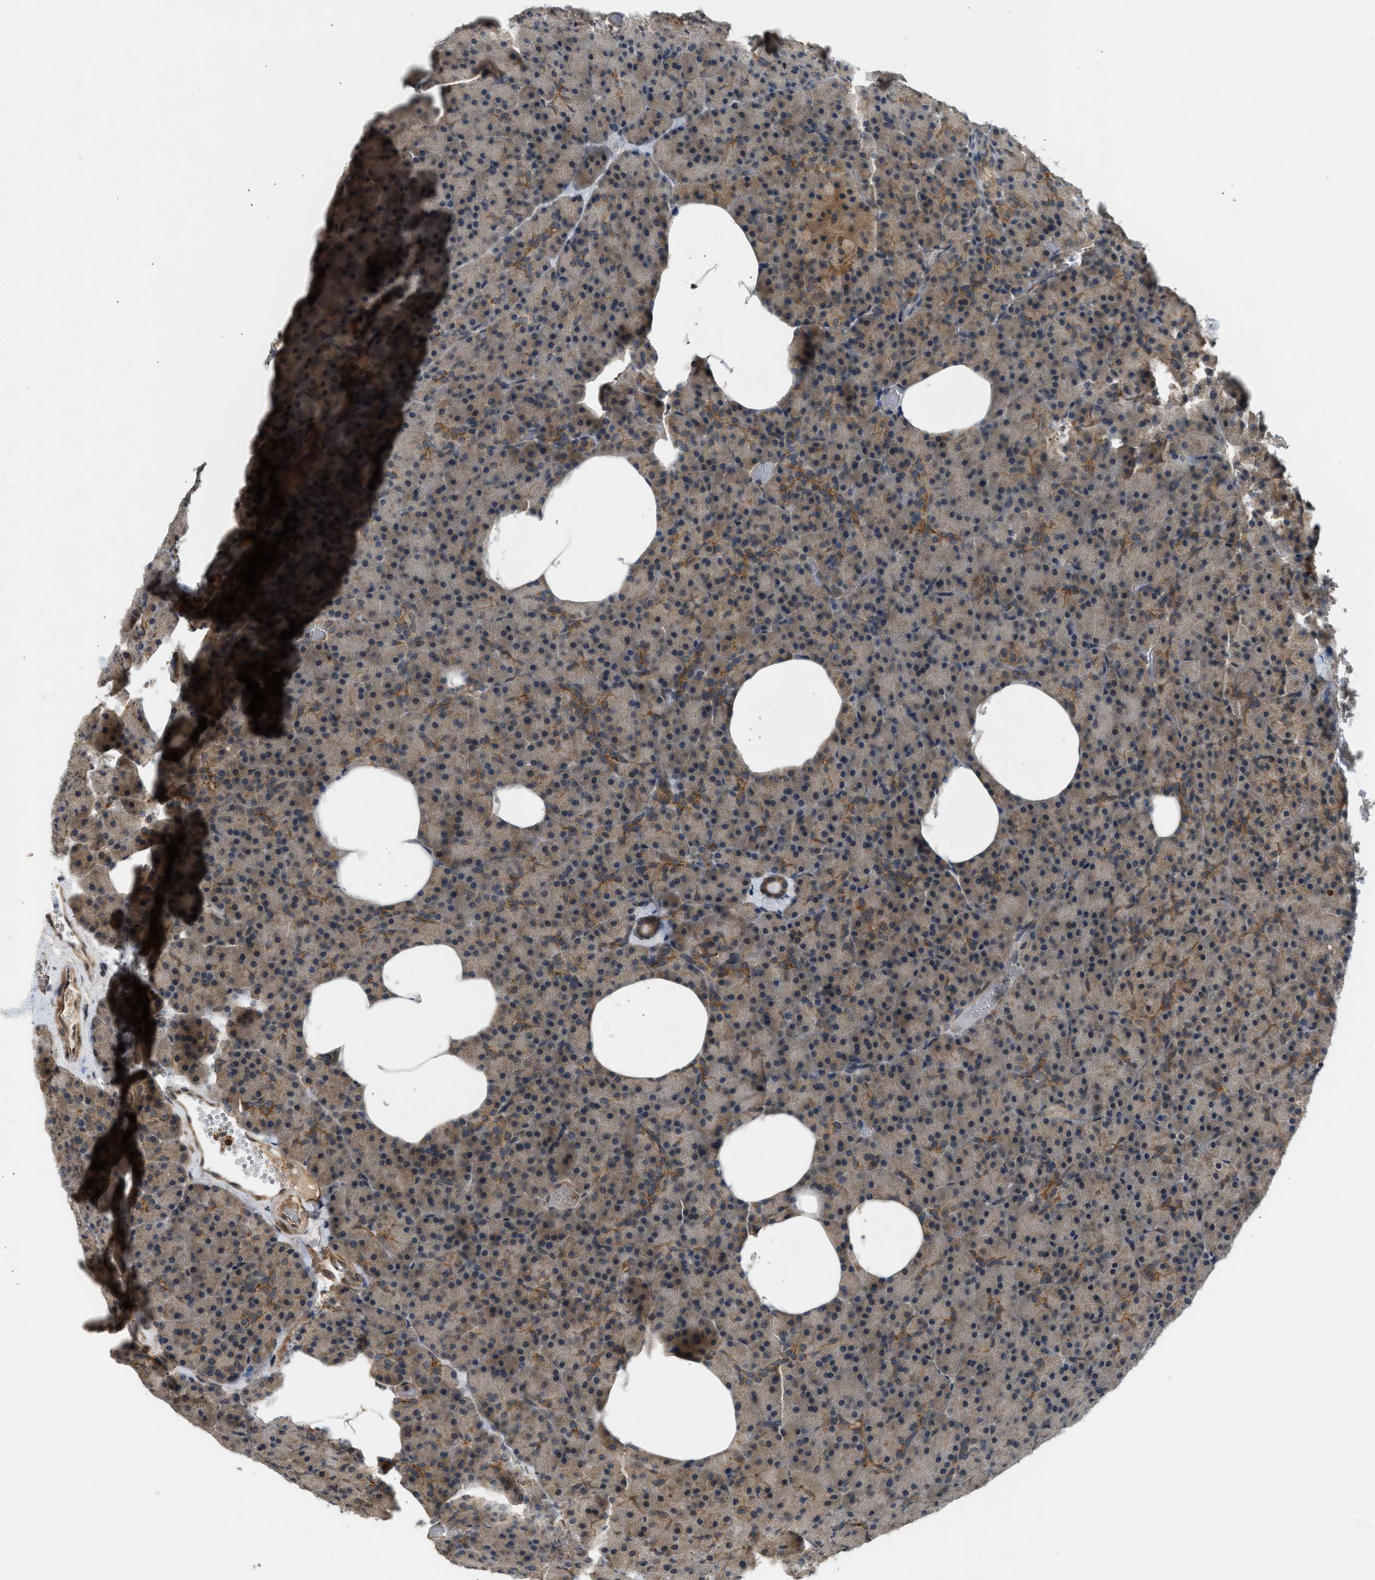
{"staining": {"intensity": "moderate", "quantity": "25%-75%", "location": "cytoplasmic/membranous"}, "tissue": "pancreas", "cell_type": "Exocrine glandular cells", "image_type": "normal", "snomed": [{"axis": "morphology", "description": "Normal tissue, NOS"}, {"axis": "morphology", "description": "Carcinoid, malignant, NOS"}, {"axis": "topography", "description": "Pancreas"}], "caption": "Protein staining reveals moderate cytoplasmic/membranous staining in about 25%-75% of exocrine glandular cells in benign pancreas. (brown staining indicates protein expression, while blue staining denotes nuclei).", "gene": "ADCY8", "patient": {"sex": "female", "age": 35}}